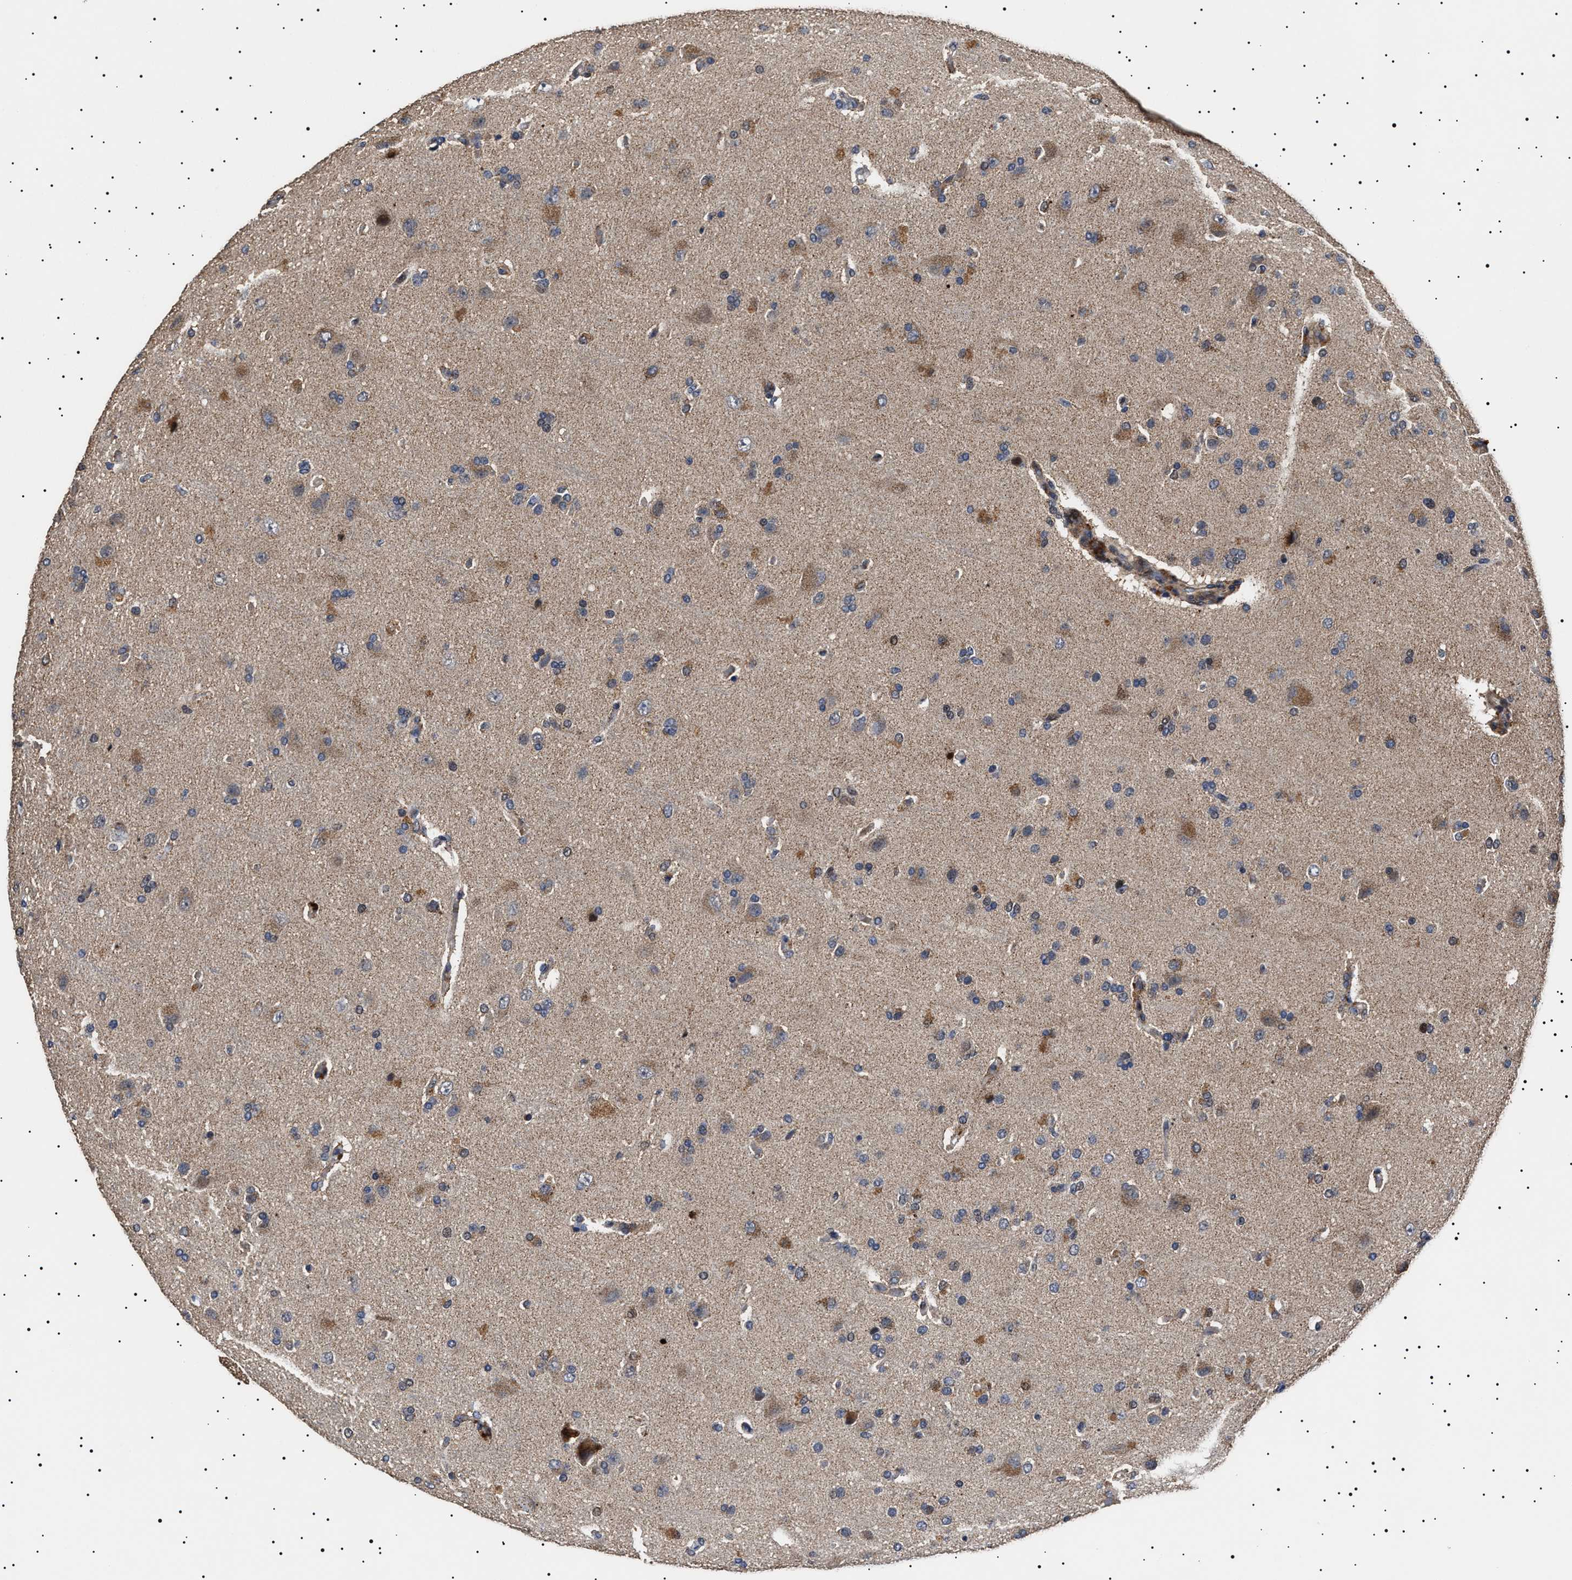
{"staining": {"intensity": "moderate", "quantity": "25%-75%", "location": "cytoplasmic/membranous"}, "tissue": "glioma", "cell_type": "Tumor cells", "image_type": "cancer", "snomed": [{"axis": "morphology", "description": "Glioma, malignant, High grade"}, {"axis": "topography", "description": "Brain"}], "caption": "This is an image of IHC staining of high-grade glioma (malignant), which shows moderate expression in the cytoplasmic/membranous of tumor cells.", "gene": "RAB34", "patient": {"sex": "male", "age": 72}}